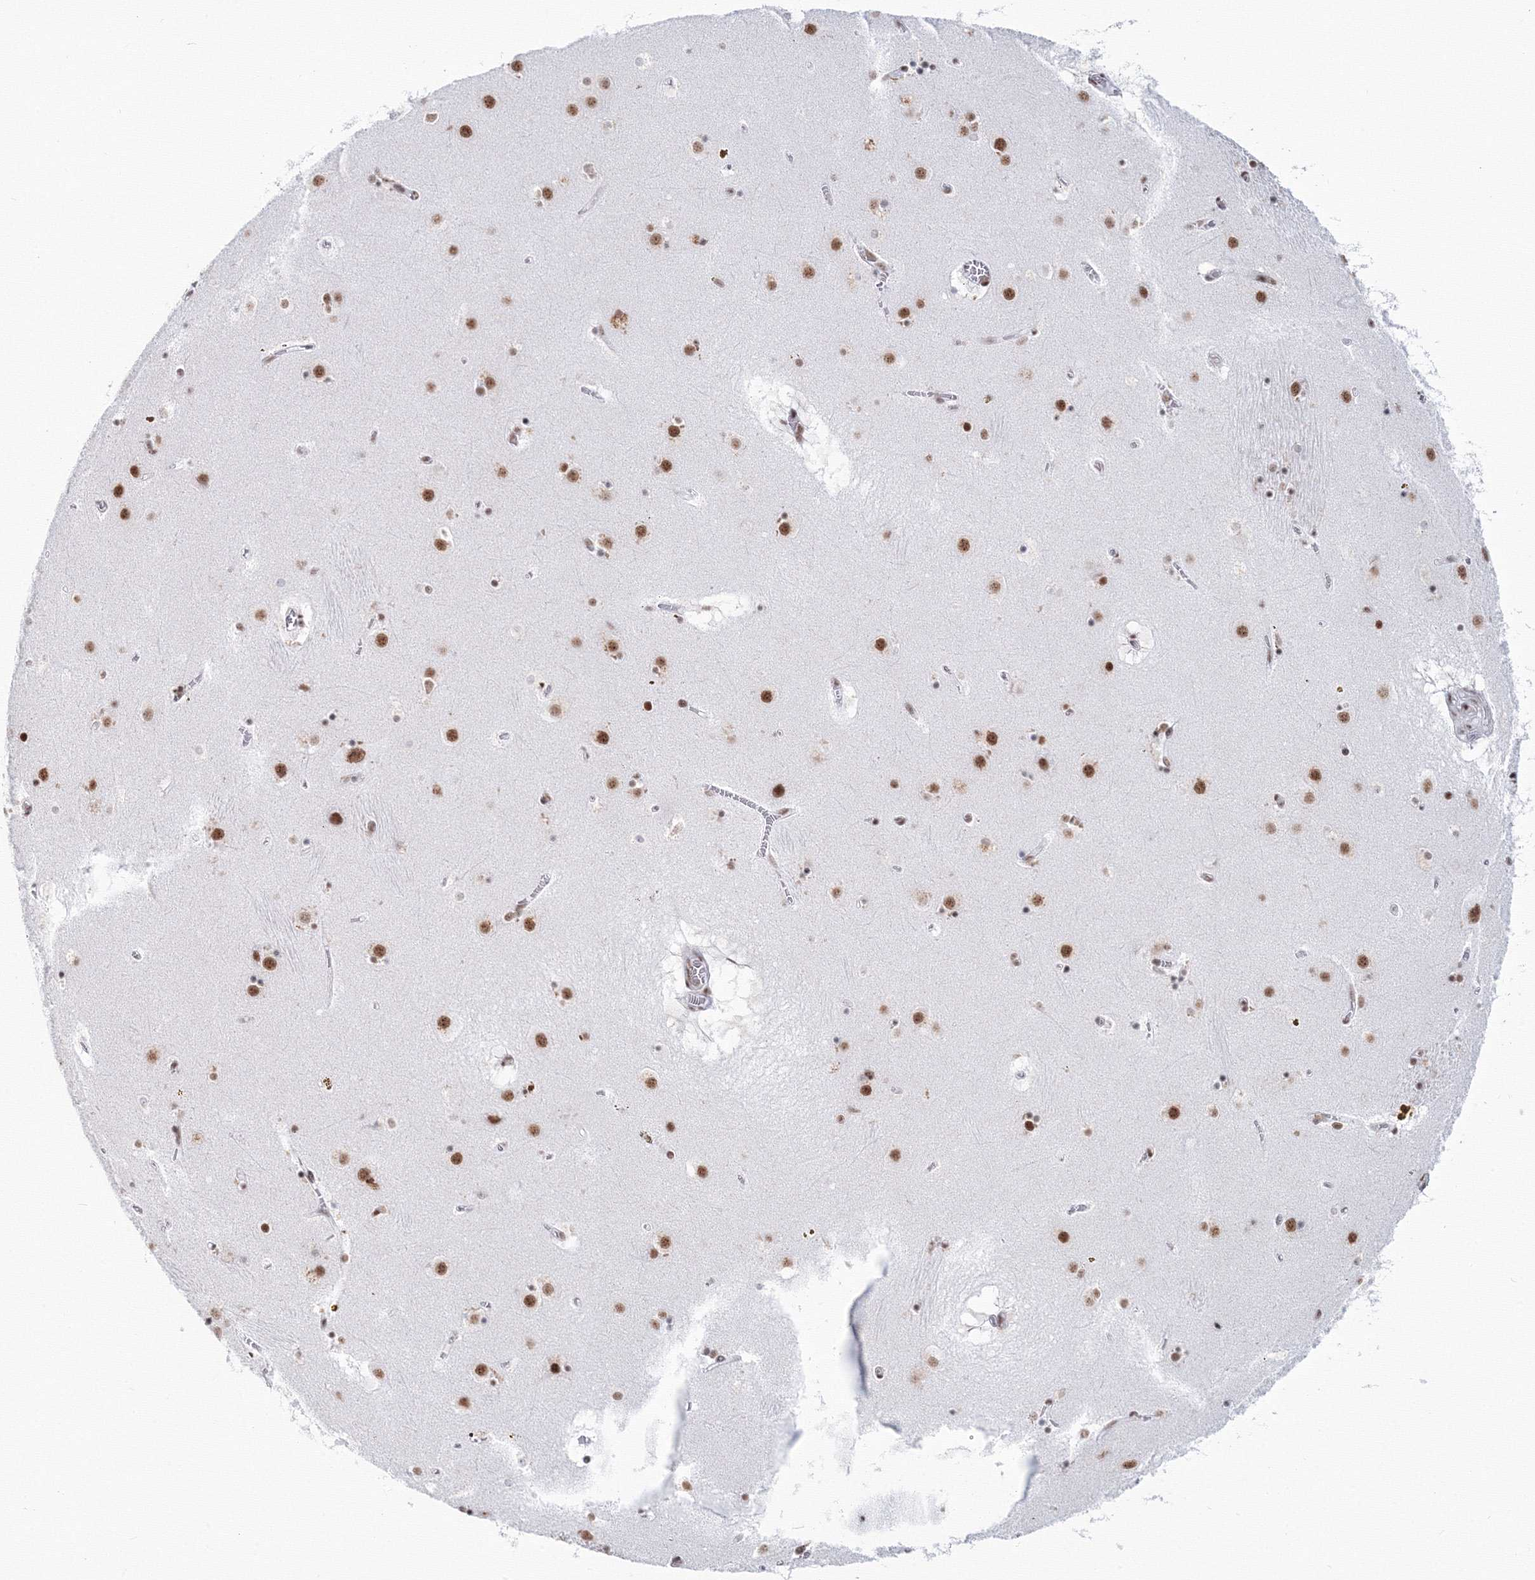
{"staining": {"intensity": "strong", "quantity": ">75%", "location": "nuclear"}, "tissue": "caudate", "cell_type": "Glial cells", "image_type": "normal", "snomed": [{"axis": "morphology", "description": "Normal tissue, NOS"}, {"axis": "topography", "description": "Lateral ventricle wall"}], "caption": "Caudate stained for a protein reveals strong nuclear positivity in glial cells.", "gene": "SF3B6", "patient": {"sex": "male", "age": 70}}